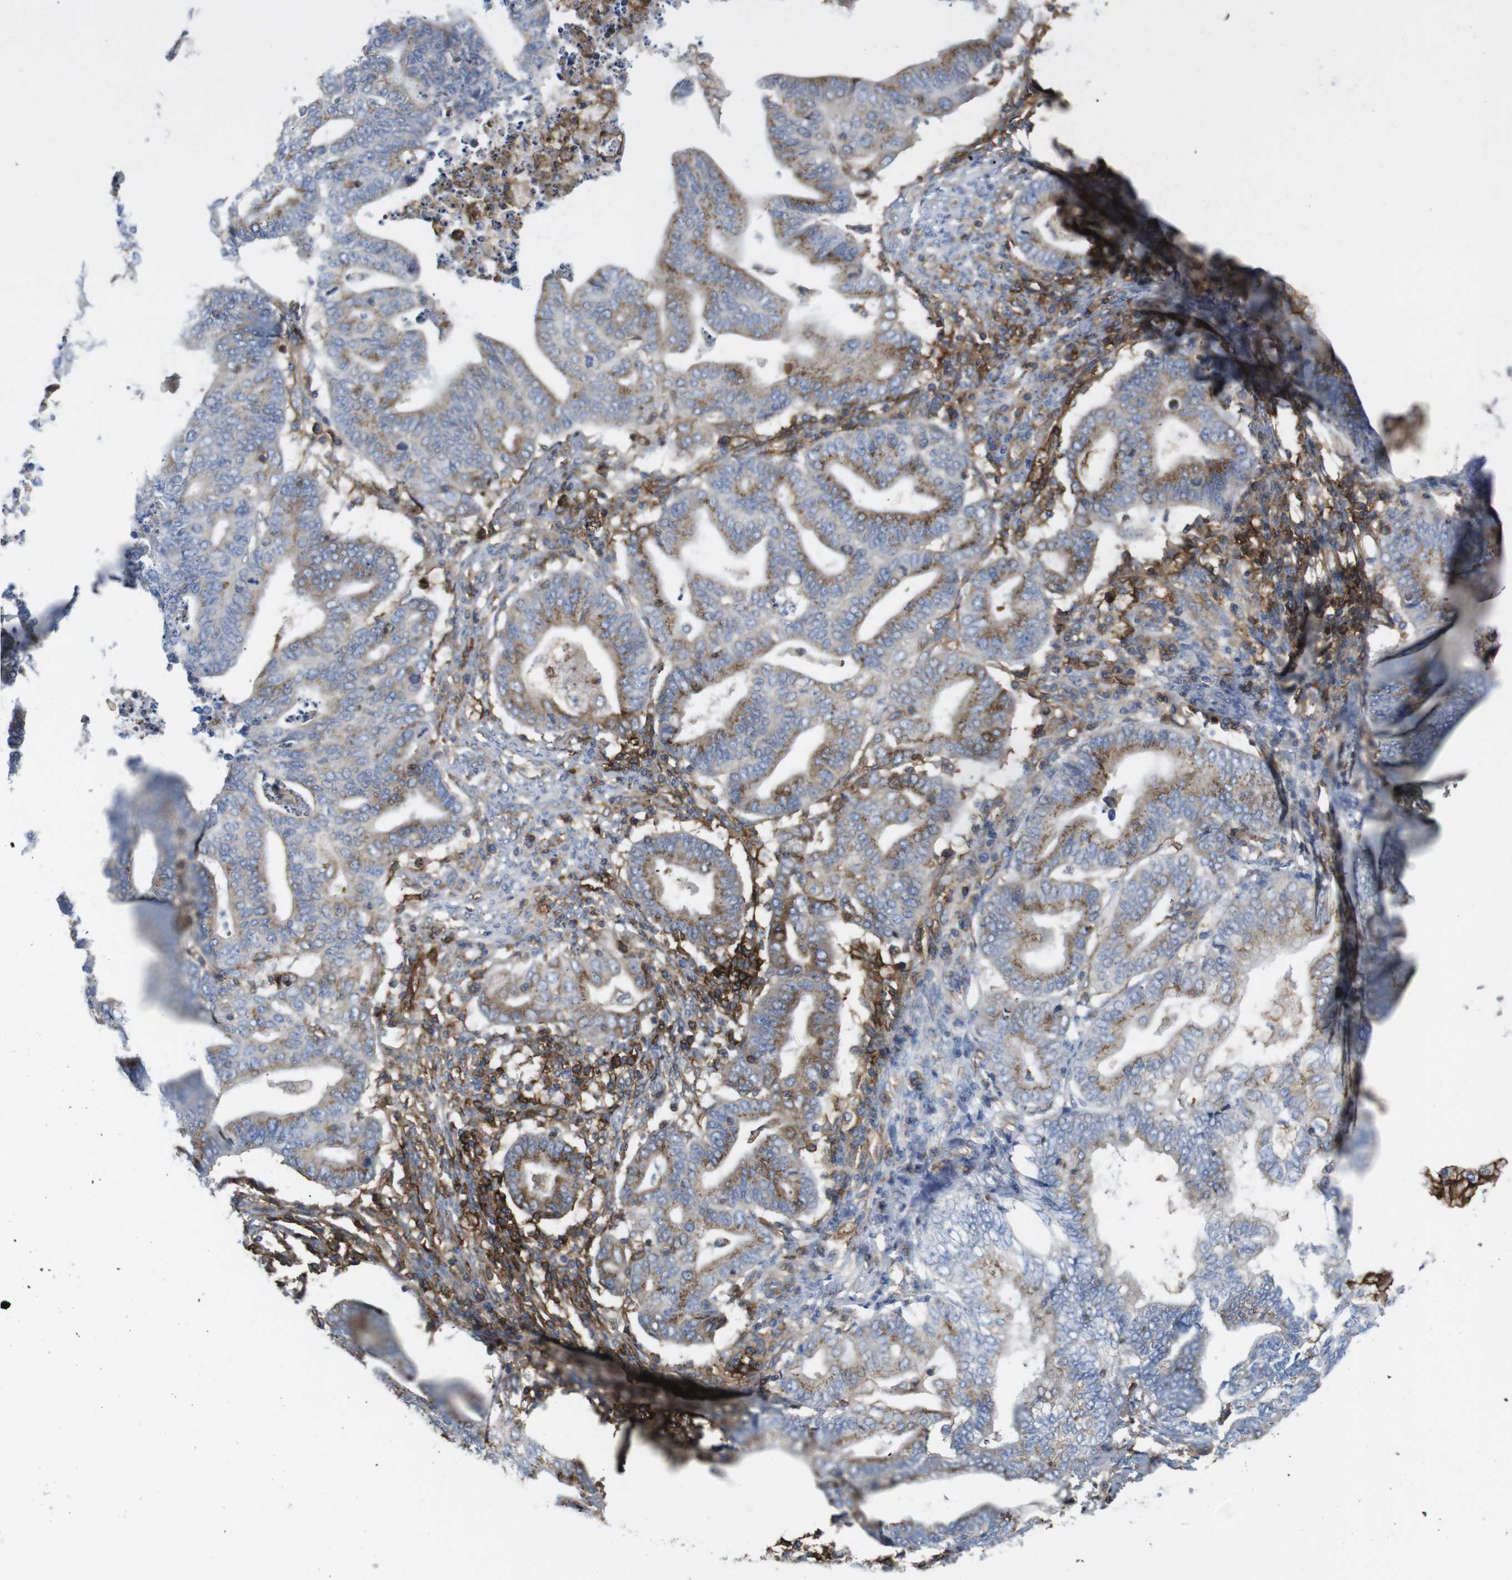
{"staining": {"intensity": "moderate", "quantity": ">75%", "location": "cytoplasmic/membranous"}, "tissue": "endometrial cancer", "cell_type": "Tumor cells", "image_type": "cancer", "snomed": [{"axis": "morphology", "description": "Adenocarcinoma, NOS"}, {"axis": "topography", "description": "Endometrium"}], "caption": "A brown stain shows moderate cytoplasmic/membranous expression of a protein in endometrial cancer tumor cells. The staining is performed using DAB (3,3'-diaminobenzidine) brown chromogen to label protein expression. The nuclei are counter-stained blue using hematoxylin.", "gene": "CCR6", "patient": {"sex": "female", "age": 79}}